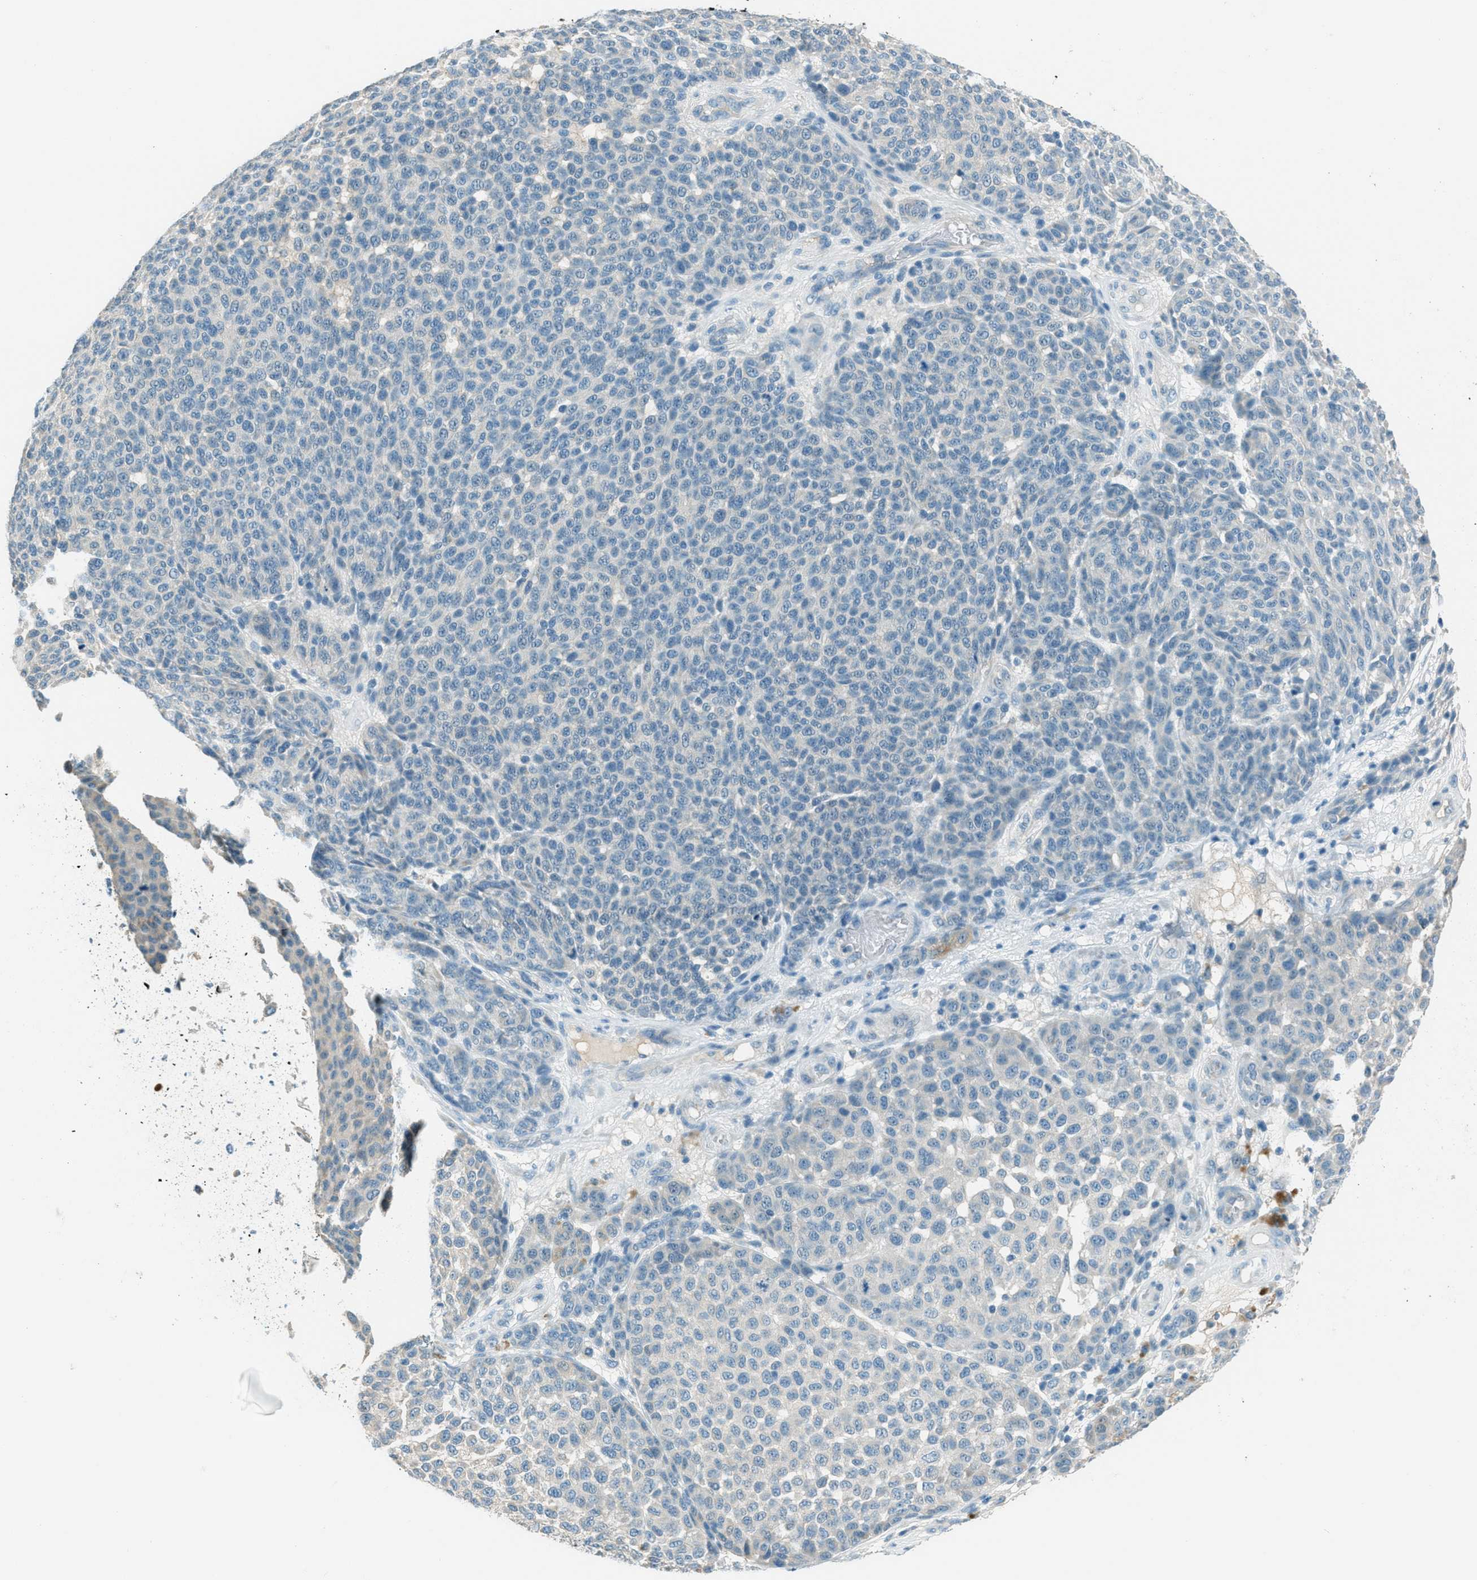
{"staining": {"intensity": "negative", "quantity": "none", "location": "none"}, "tissue": "melanoma", "cell_type": "Tumor cells", "image_type": "cancer", "snomed": [{"axis": "morphology", "description": "Malignant melanoma, NOS"}, {"axis": "topography", "description": "Skin"}], "caption": "This is an IHC histopathology image of human malignant melanoma. There is no positivity in tumor cells.", "gene": "MSLN", "patient": {"sex": "male", "age": 59}}